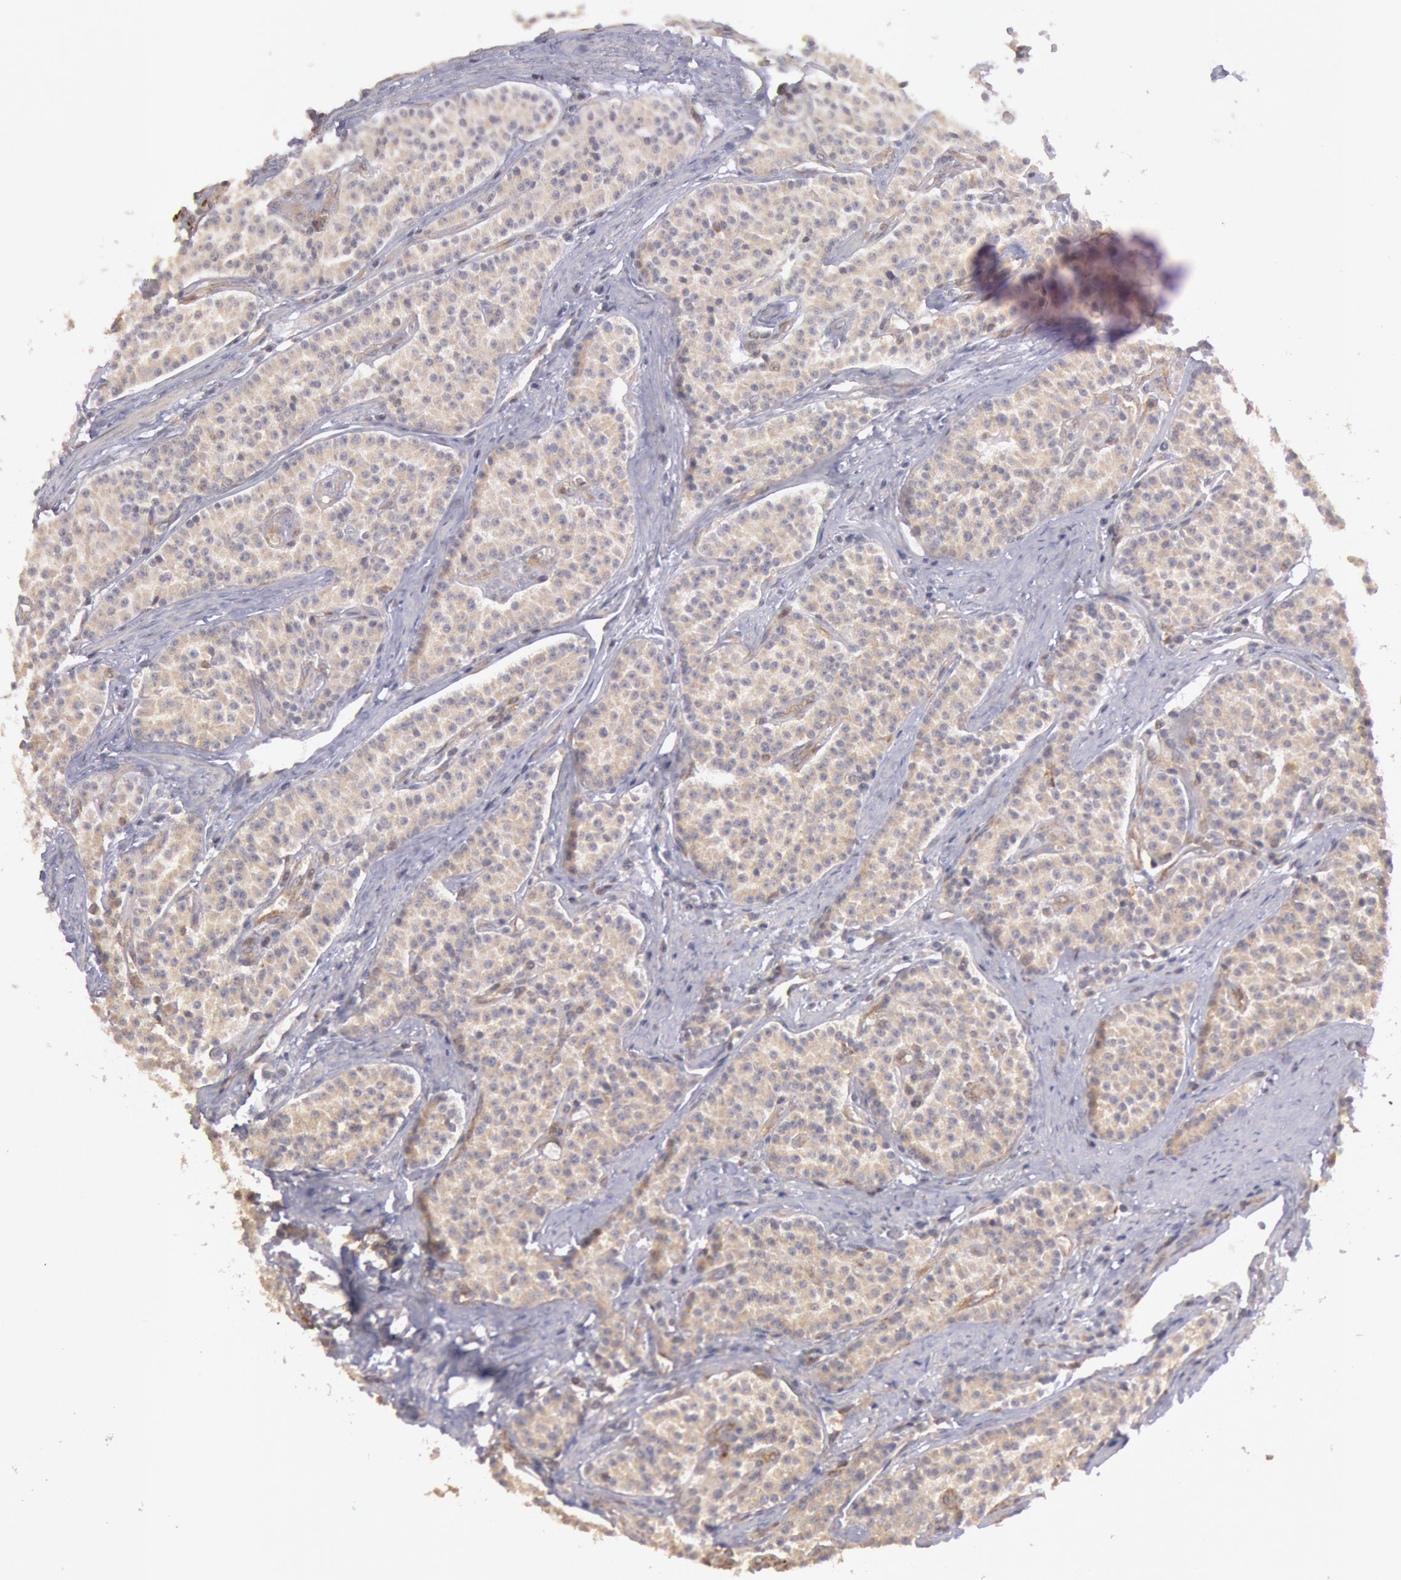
{"staining": {"intensity": "weak", "quantity": "25%-75%", "location": "cytoplasmic/membranous"}, "tissue": "carcinoid", "cell_type": "Tumor cells", "image_type": "cancer", "snomed": [{"axis": "morphology", "description": "Carcinoid, malignant, NOS"}, {"axis": "topography", "description": "Stomach"}], "caption": "Approximately 25%-75% of tumor cells in human carcinoid (malignant) exhibit weak cytoplasmic/membranous protein positivity as visualized by brown immunohistochemical staining.", "gene": "PIK3R1", "patient": {"sex": "female", "age": 76}}